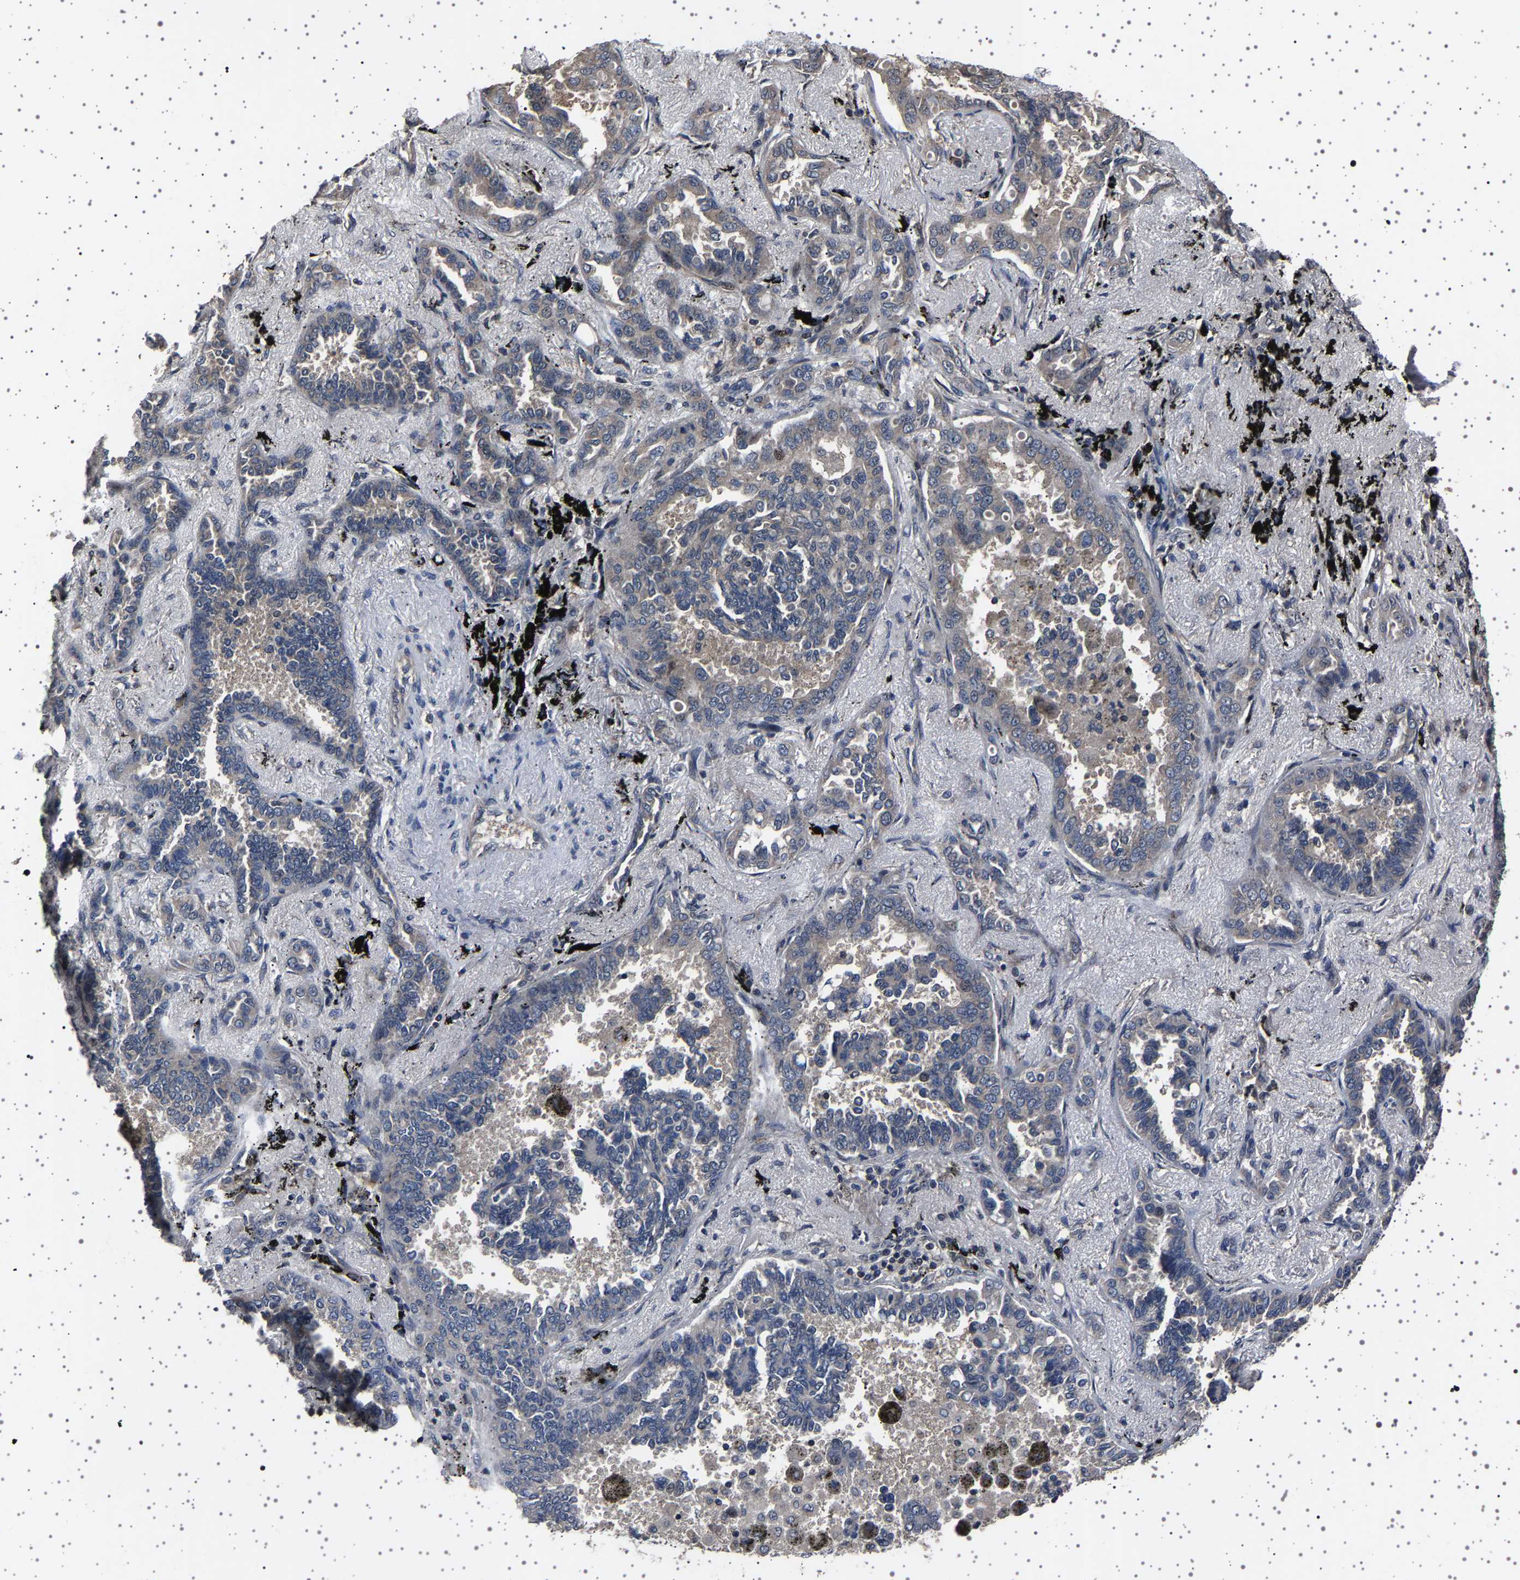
{"staining": {"intensity": "negative", "quantity": "none", "location": "none"}, "tissue": "lung cancer", "cell_type": "Tumor cells", "image_type": "cancer", "snomed": [{"axis": "morphology", "description": "Adenocarcinoma, NOS"}, {"axis": "topography", "description": "Lung"}], "caption": "IHC of human lung adenocarcinoma displays no positivity in tumor cells.", "gene": "NCKAP1", "patient": {"sex": "male", "age": 59}}